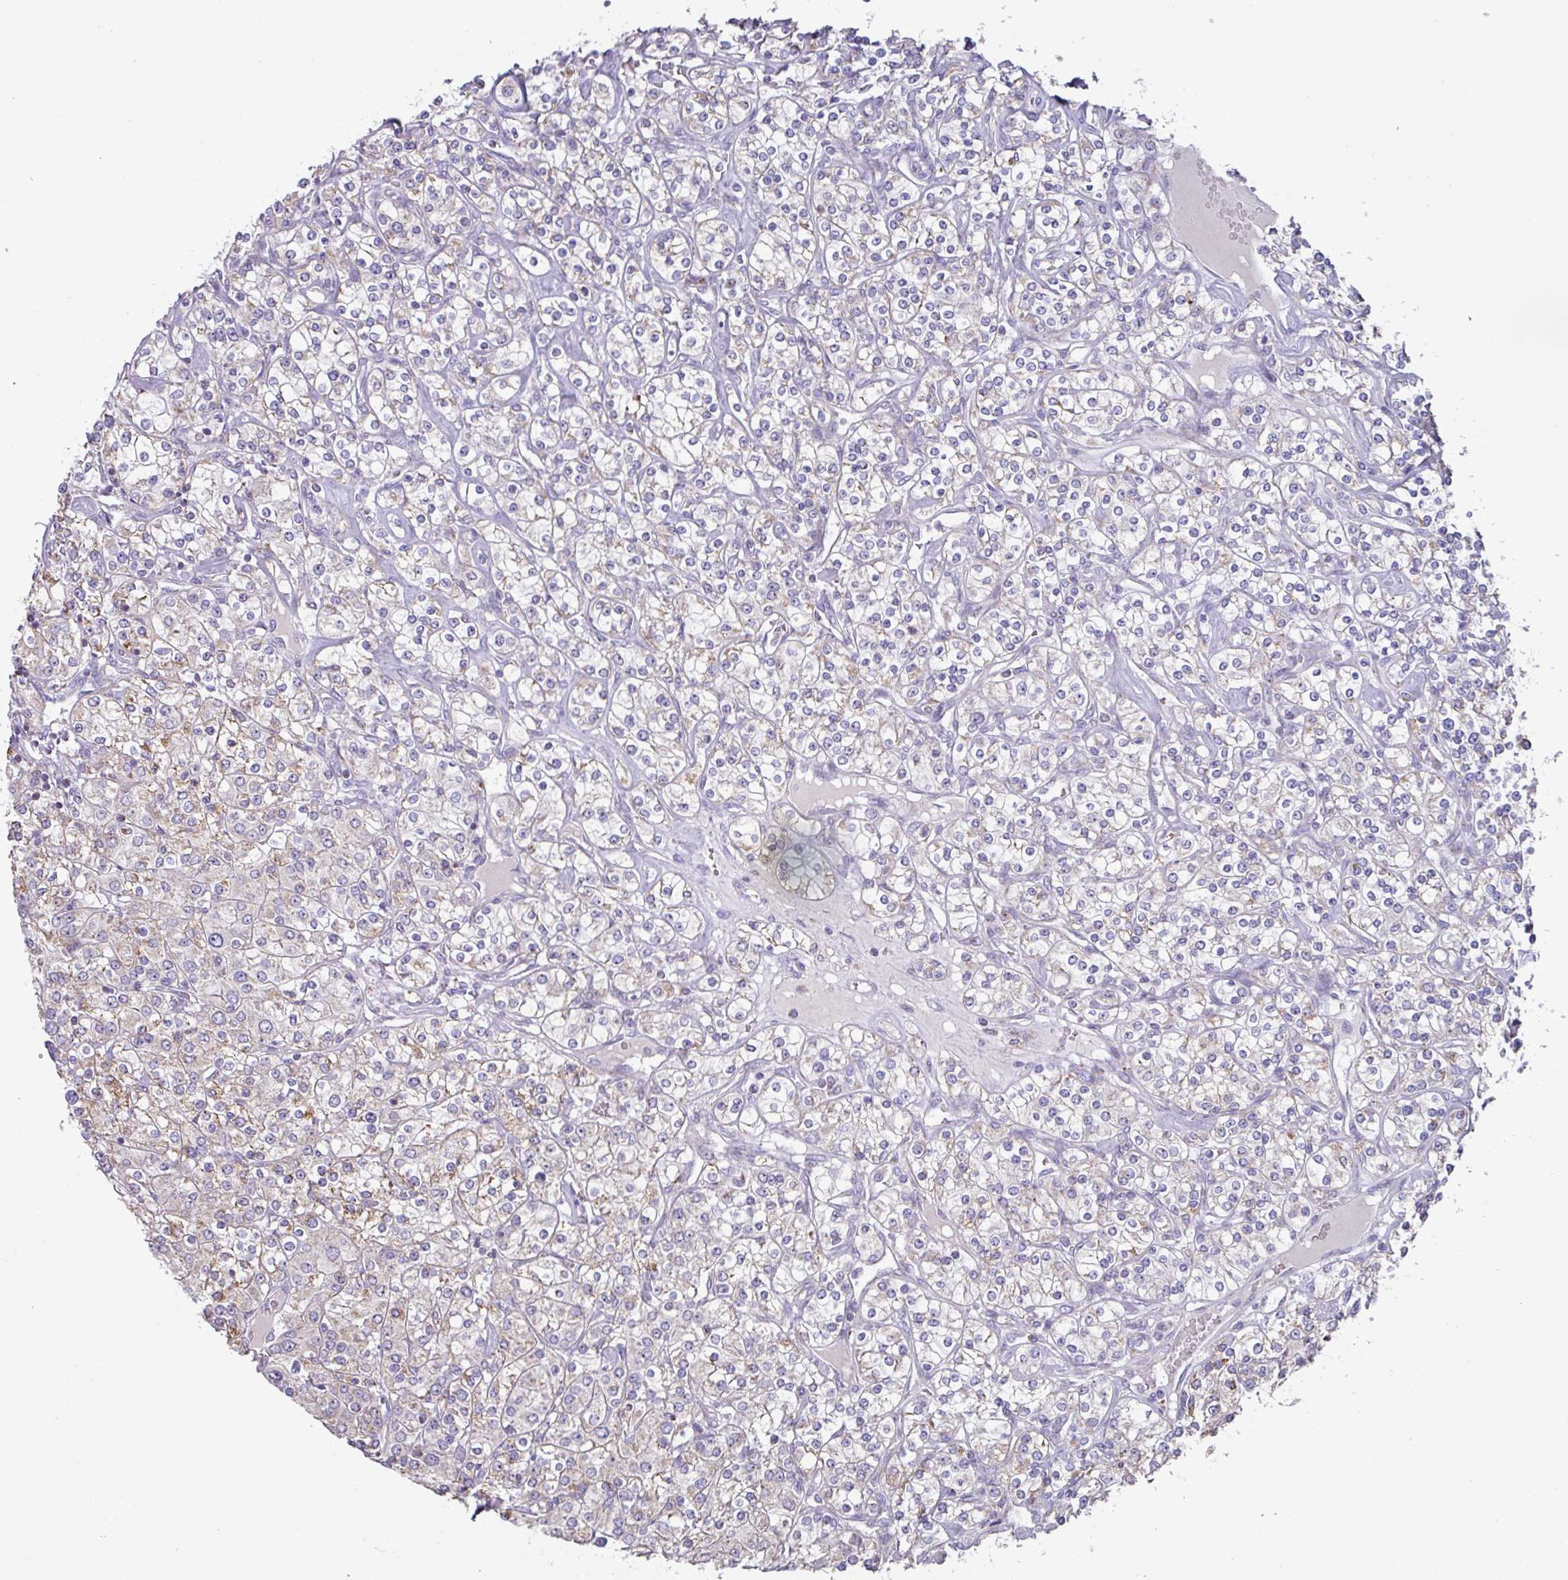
{"staining": {"intensity": "weak", "quantity": "25%-75%", "location": "cytoplasmic/membranous"}, "tissue": "renal cancer", "cell_type": "Tumor cells", "image_type": "cancer", "snomed": [{"axis": "morphology", "description": "Adenocarcinoma, NOS"}, {"axis": "topography", "description": "Kidney"}], "caption": "A brown stain shows weak cytoplasmic/membranous positivity of a protein in human renal cancer (adenocarcinoma) tumor cells.", "gene": "MT-ND4", "patient": {"sex": "male", "age": 77}}